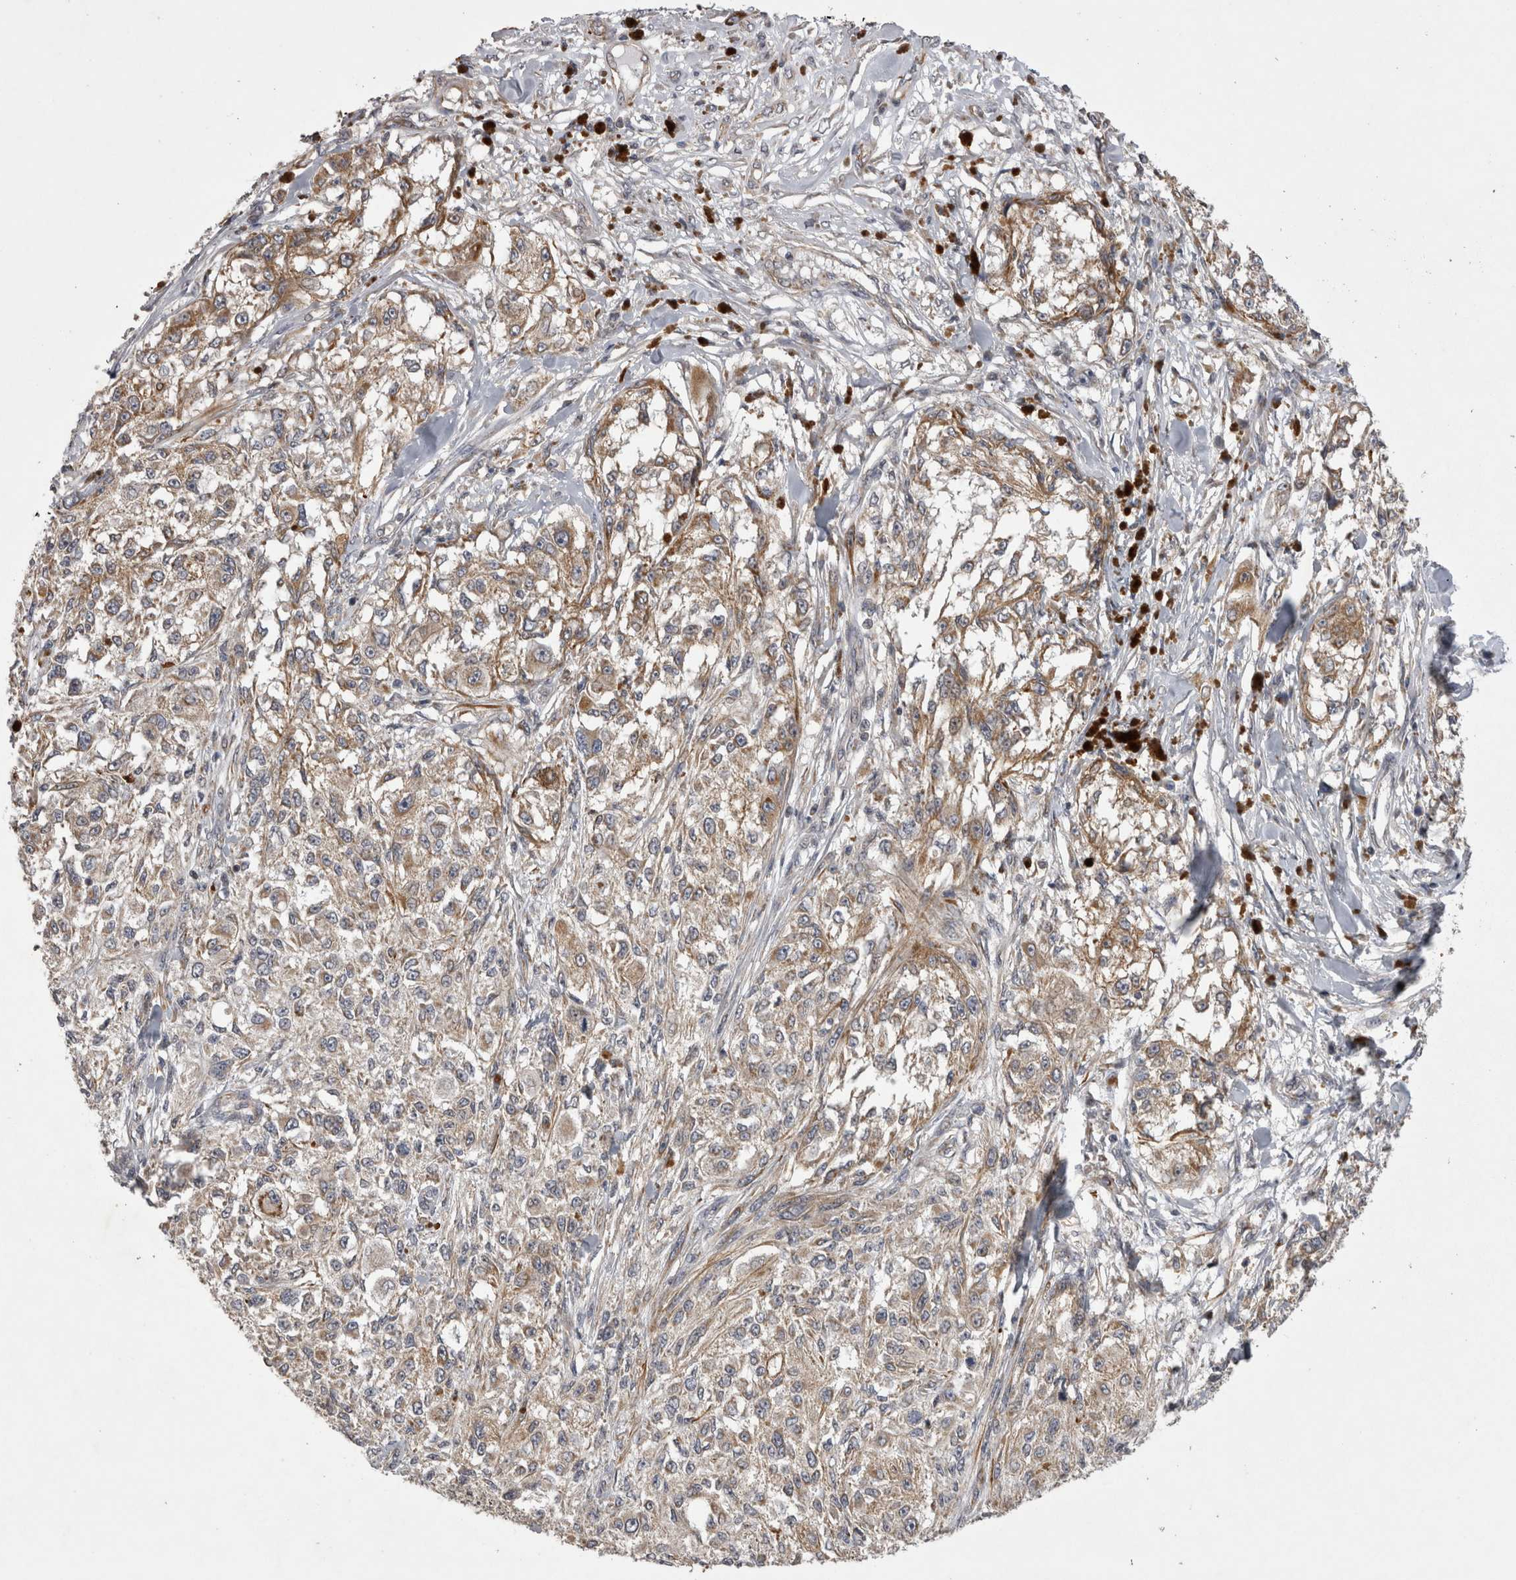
{"staining": {"intensity": "weak", "quantity": ">75%", "location": "cytoplasmic/membranous"}, "tissue": "melanoma", "cell_type": "Tumor cells", "image_type": "cancer", "snomed": [{"axis": "morphology", "description": "Necrosis, NOS"}, {"axis": "morphology", "description": "Malignant melanoma, NOS"}, {"axis": "topography", "description": "Skin"}], "caption": "Brown immunohistochemical staining in melanoma exhibits weak cytoplasmic/membranous staining in approximately >75% of tumor cells.", "gene": "TSPOAP1", "patient": {"sex": "female", "age": 87}}